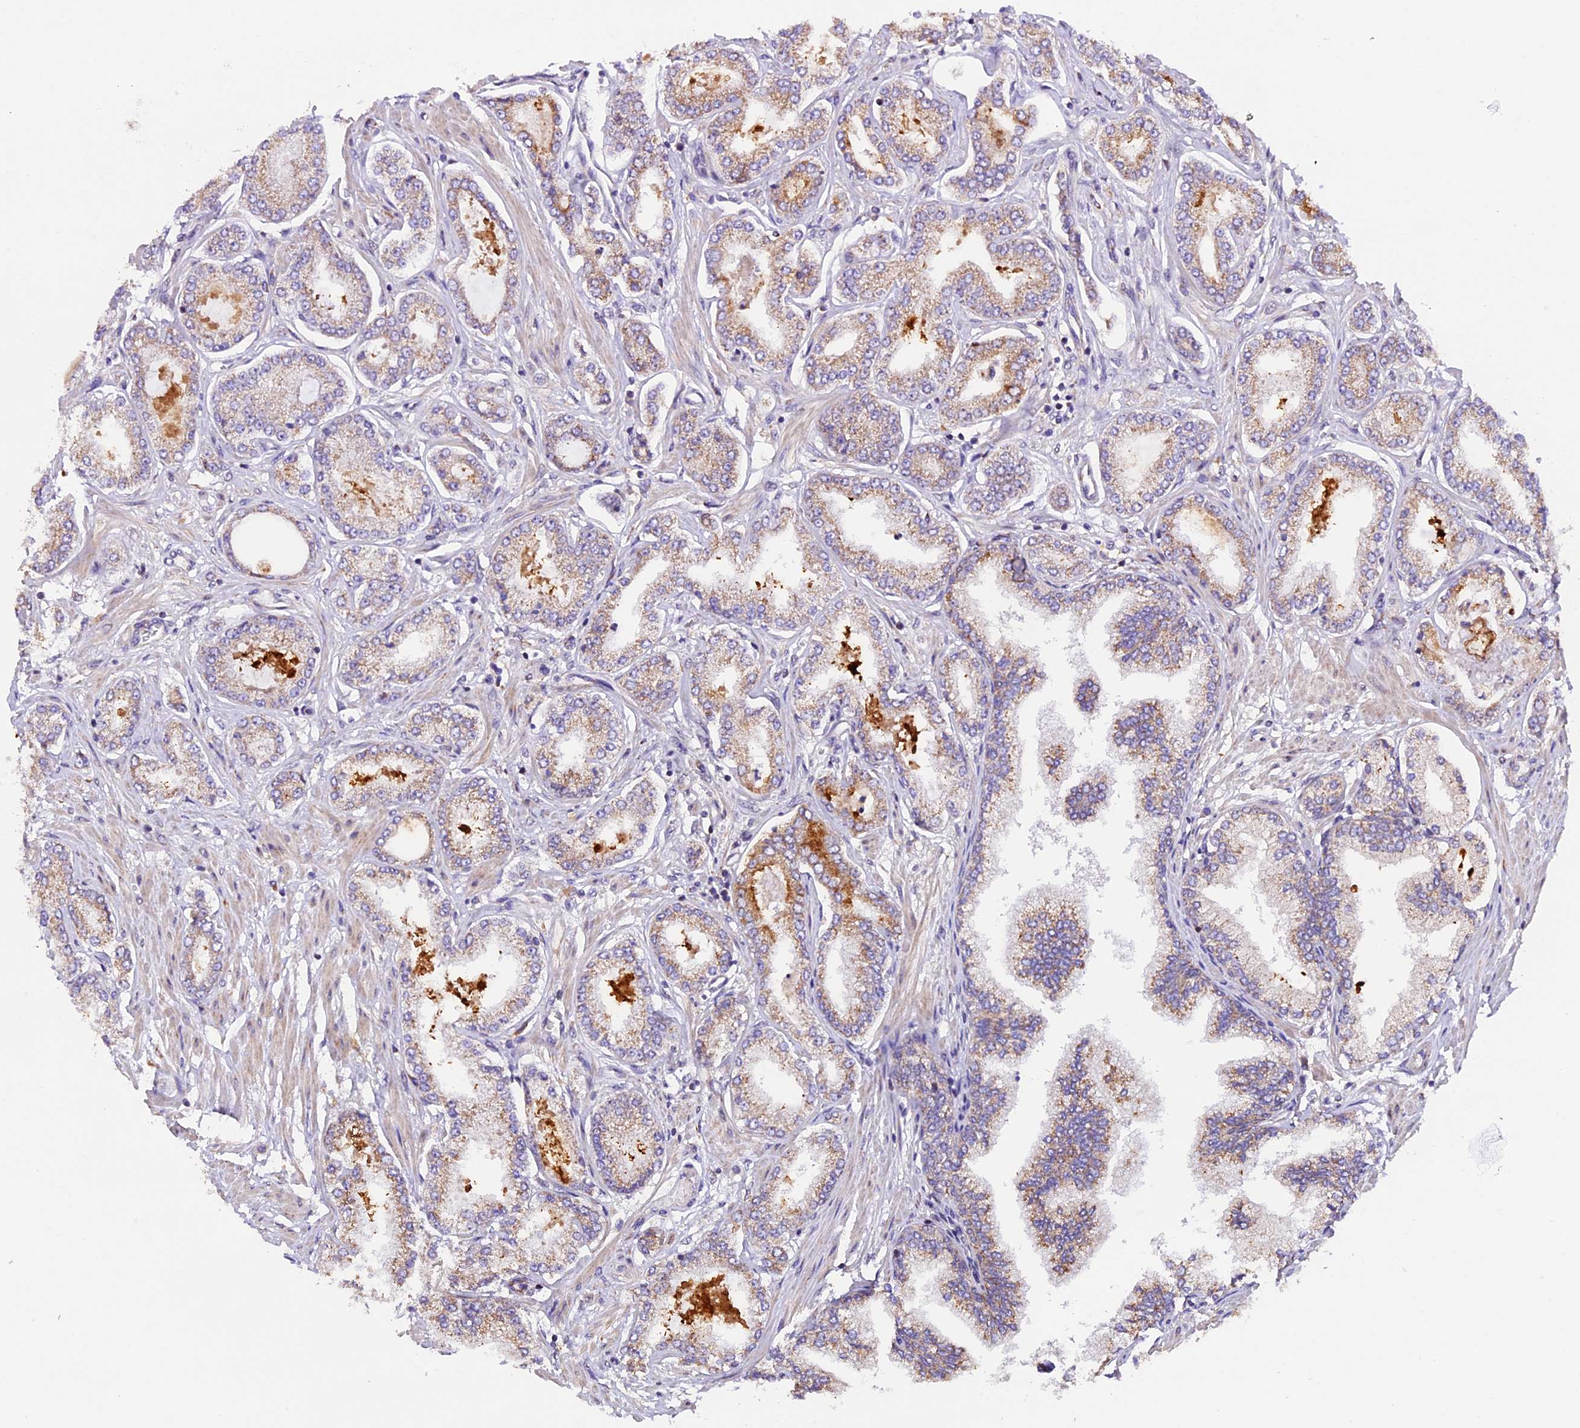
{"staining": {"intensity": "weak", "quantity": ">75%", "location": "cytoplasmic/membranous"}, "tissue": "prostate cancer", "cell_type": "Tumor cells", "image_type": "cancer", "snomed": [{"axis": "morphology", "description": "Adenocarcinoma, Low grade"}, {"axis": "topography", "description": "Prostate"}], "caption": "About >75% of tumor cells in low-grade adenocarcinoma (prostate) demonstrate weak cytoplasmic/membranous protein expression as visualized by brown immunohistochemical staining.", "gene": "DDX28", "patient": {"sex": "male", "age": 63}}